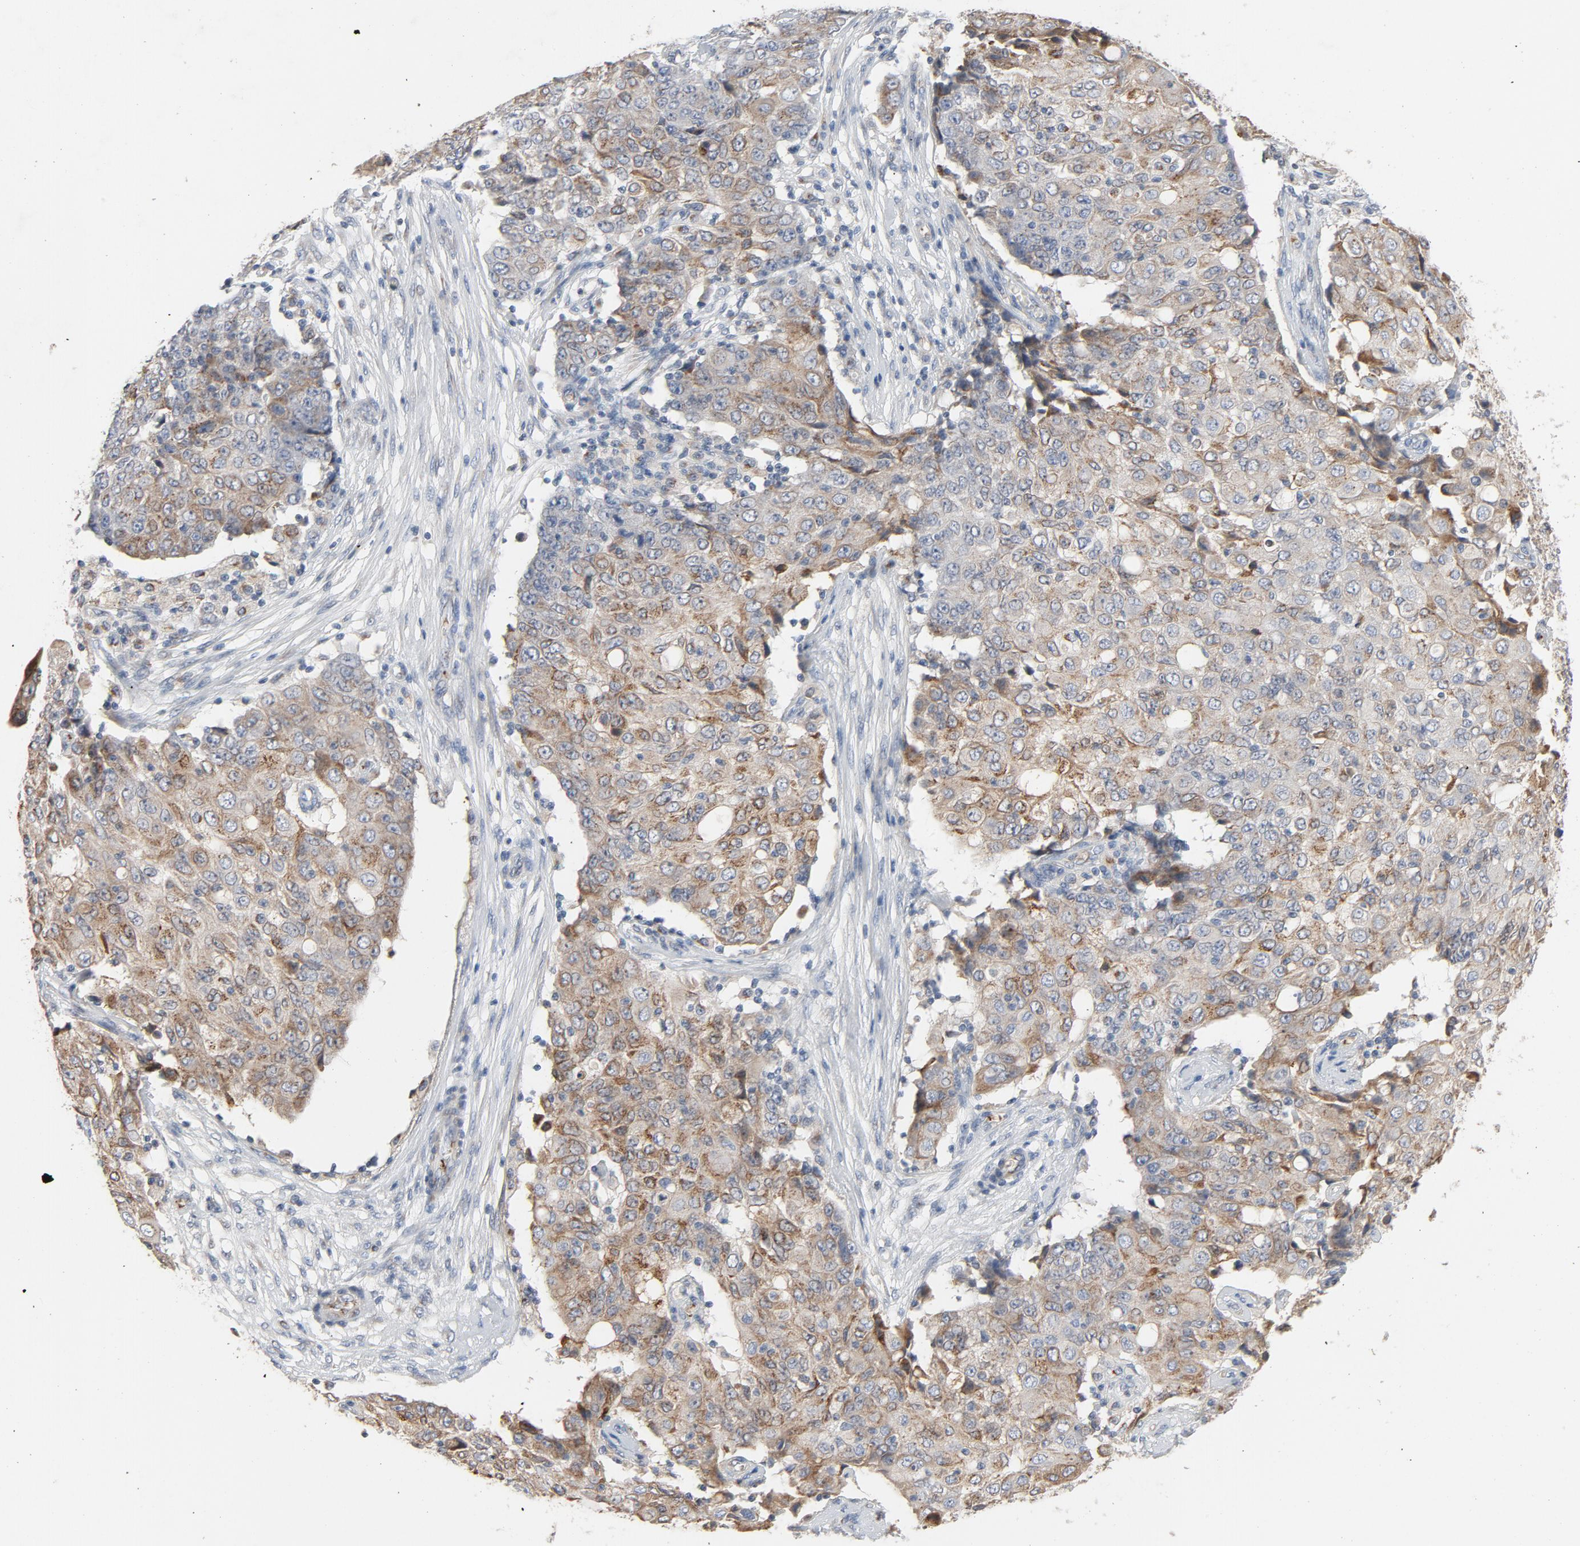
{"staining": {"intensity": "weak", "quantity": ">75%", "location": "cytoplasmic/membranous"}, "tissue": "ovarian cancer", "cell_type": "Tumor cells", "image_type": "cancer", "snomed": [{"axis": "morphology", "description": "Cystadenocarcinoma, serous, NOS"}, {"axis": "topography", "description": "Ovary"}], "caption": "Immunohistochemistry micrograph of neoplastic tissue: human ovarian serous cystadenocarcinoma stained using IHC demonstrates low levels of weak protein expression localized specifically in the cytoplasmic/membranous of tumor cells, appearing as a cytoplasmic/membranous brown color.", "gene": "LMAN2", "patient": {"sex": "female", "age": 77}}